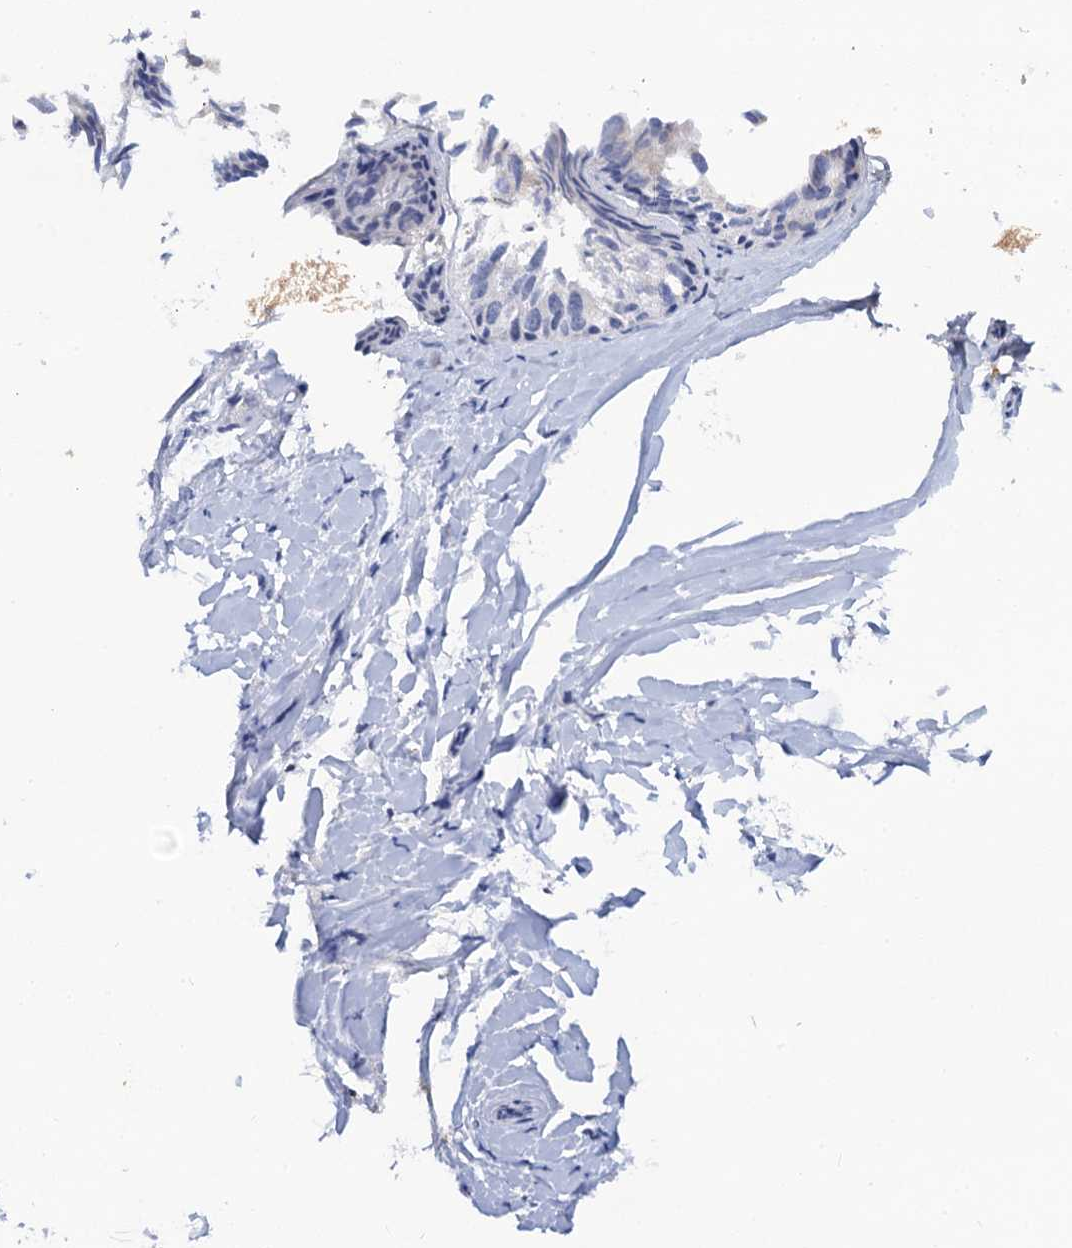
{"staining": {"intensity": "negative", "quantity": "none", "location": "none"}, "tissue": "adipose tissue", "cell_type": "Adipocytes", "image_type": "normal", "snomed": [{"axis": "morphology", "description": "Normal tissue, NOS"}, {"axis": "morphology", "description": "Fibrosis, NOS"}, {"axis": "topography", "description": "Breast"}, {"axis": "topography", "description": "Adipose tissue"}], "caption": "DAB immunohistochemical staining of benign human adipose tissue demonstrates no significant expression in adipocytes.", "gene": "PTCD3", "patient": {"sex": "female", "age": 39}}